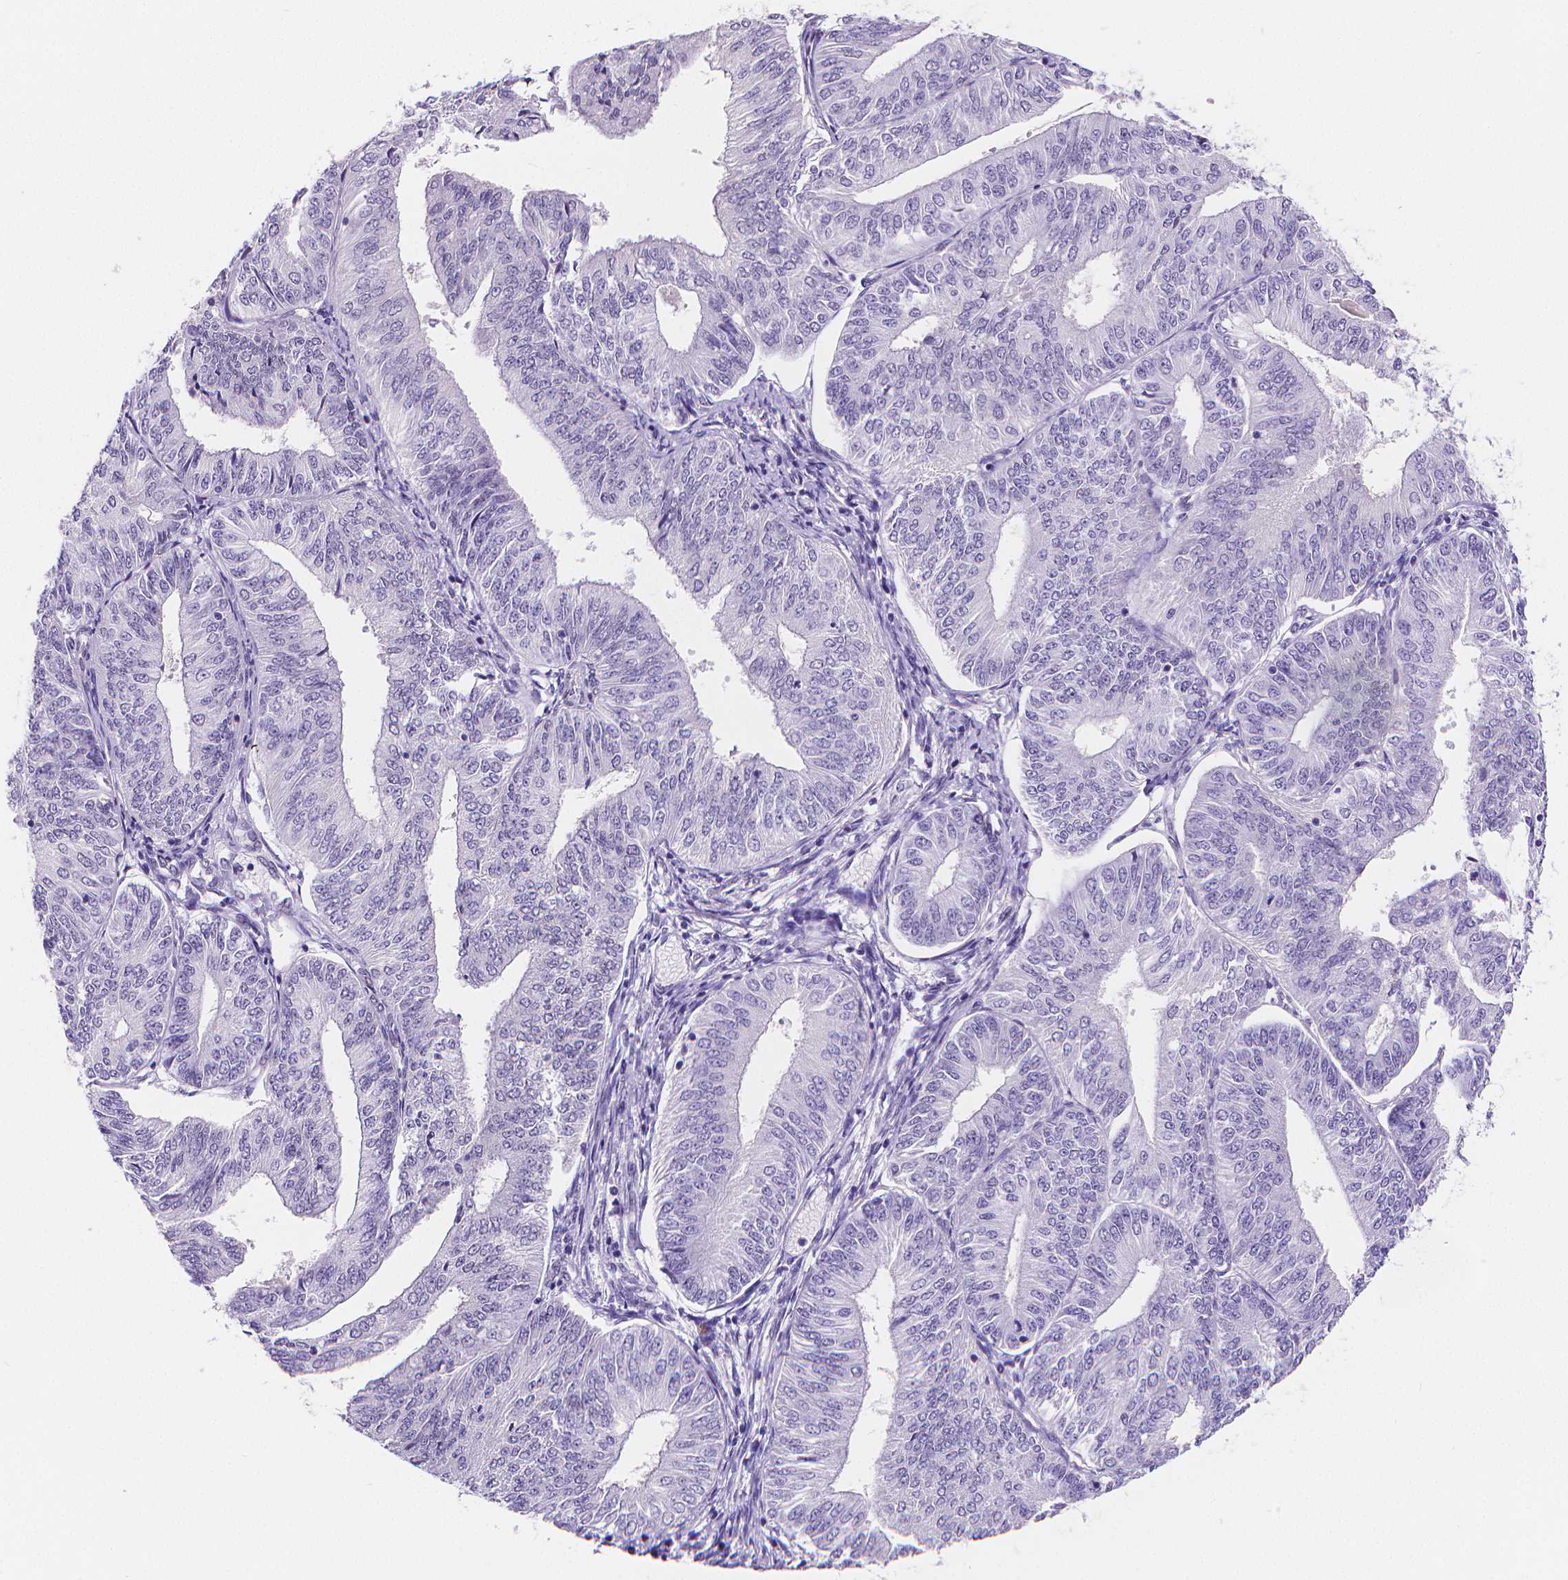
{"staining": {"intensity": "negative", "quantity": "none", "location": "none"}, "tissue": "endometrial cancer", "cell_type": "Tumor cells", "image_type": "cancer", "snomed": [{"axis": "morphology", "description": "Adenocarcinoma, NOS"}, {"axis": "topography", "description": "Endometrium"}], "caption": "The immunohistochemistry histopathology image has no significant staining in tumor cells of endometrial adenocarcinoma tissue. (DAB (3,3'-diaminobenzidine) immunohistochemistry (IHC) with hematoxylin counter stain).", "gene": "MEF2C", "patient": {"sex": "female", "age": 58}}